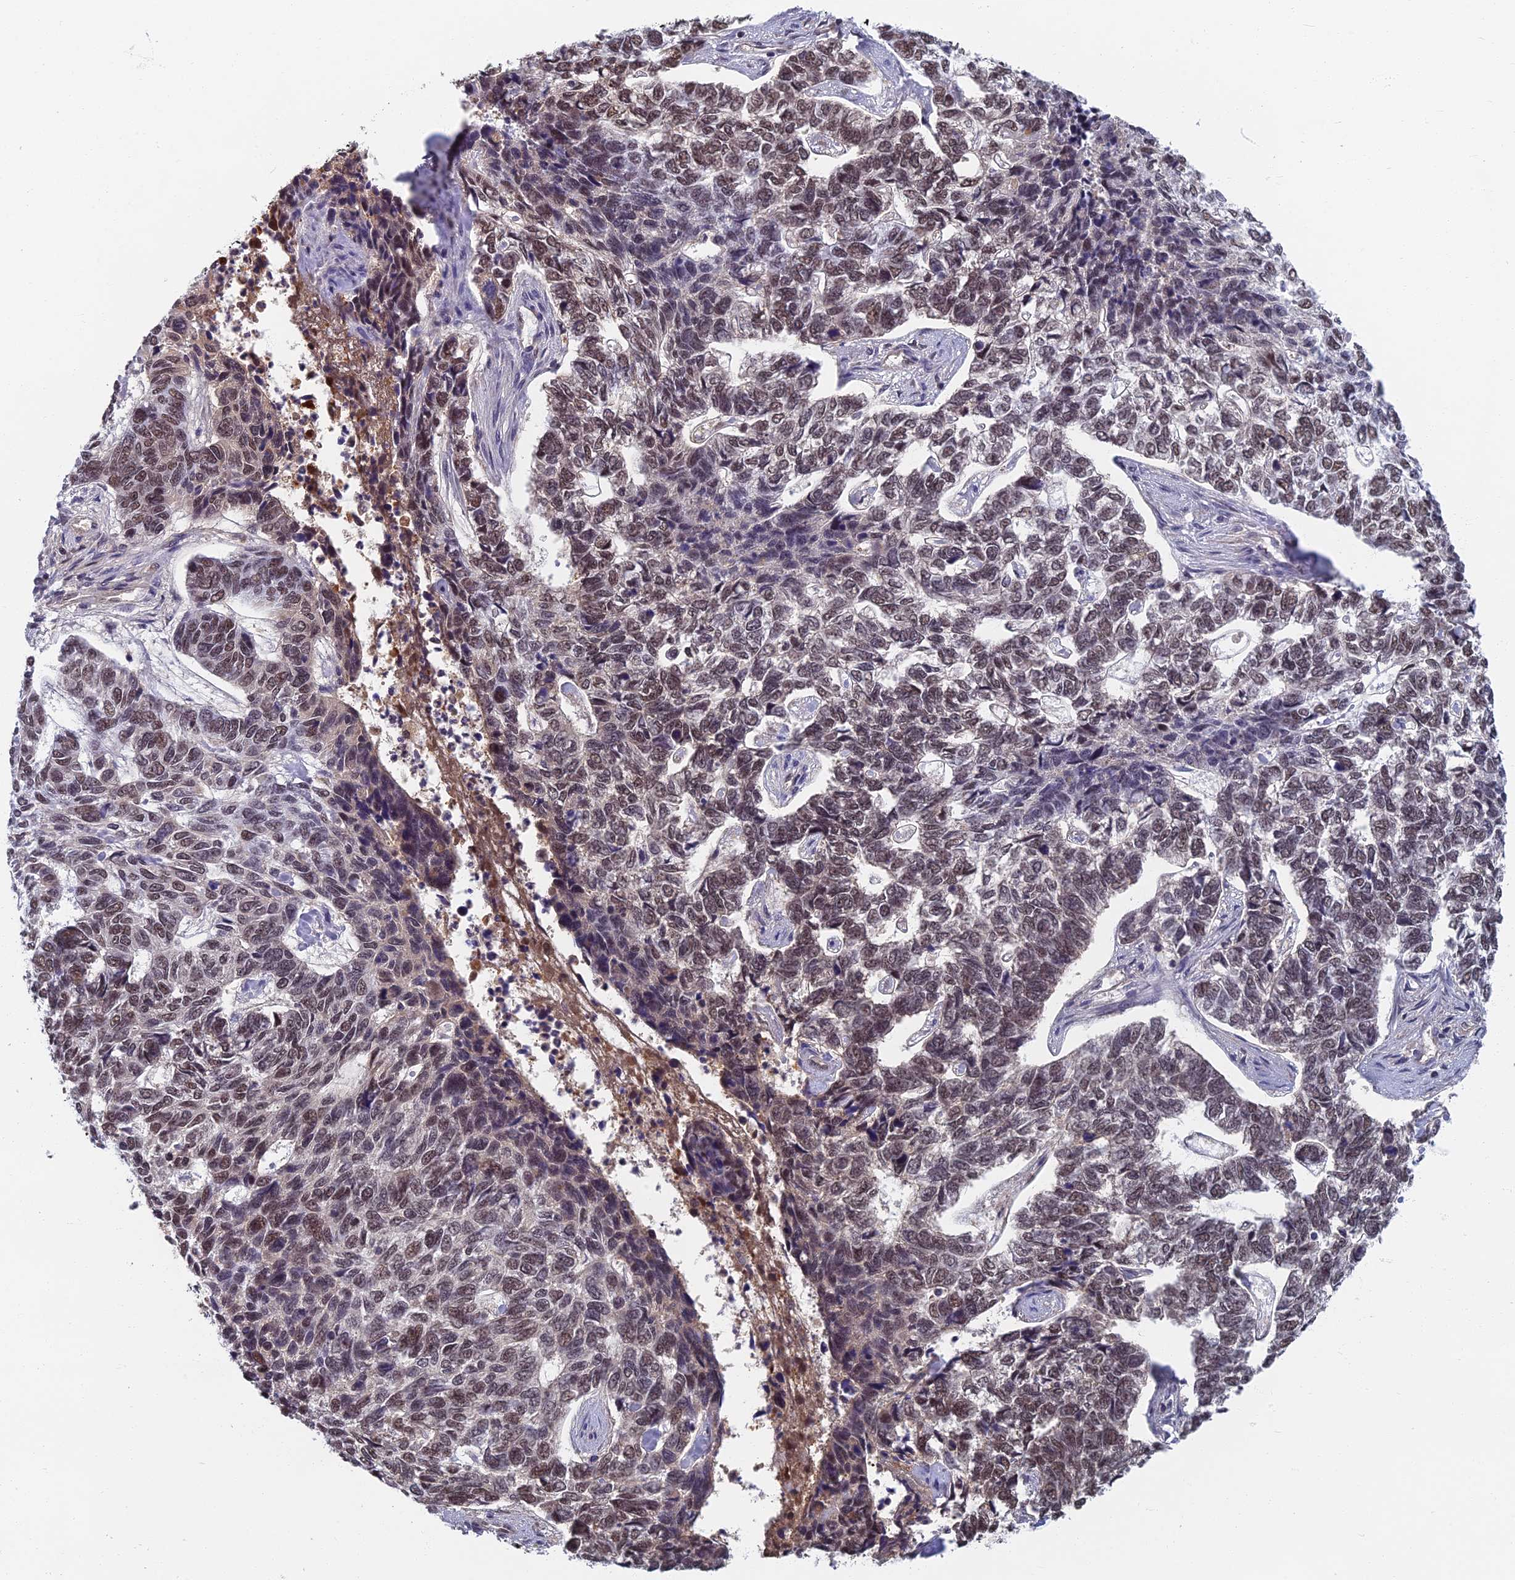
{"staining": {"intensity": "moderate", "quantity": "<25%", "location": "nuclear"}, "tissue": "skin cancer", "cell_type": "Tumor cells", "image_type": "cancer", "snomed": [{"axis": "morphology", "description": "Basal cell carcinoma"}, {"axis": "topography", "description": "Skin"}], "caption": "High-magnification brightfield microscopy of skin cancer (basal cell carcinoma) stained with DAB (brown) and counterstained with hematoxylin (blue). tumor cells exhibit moderate nuclear positivity is present in about<25% of cells.", "gene": "TAF13", "patient": {"sex": "female", "age": 65}}